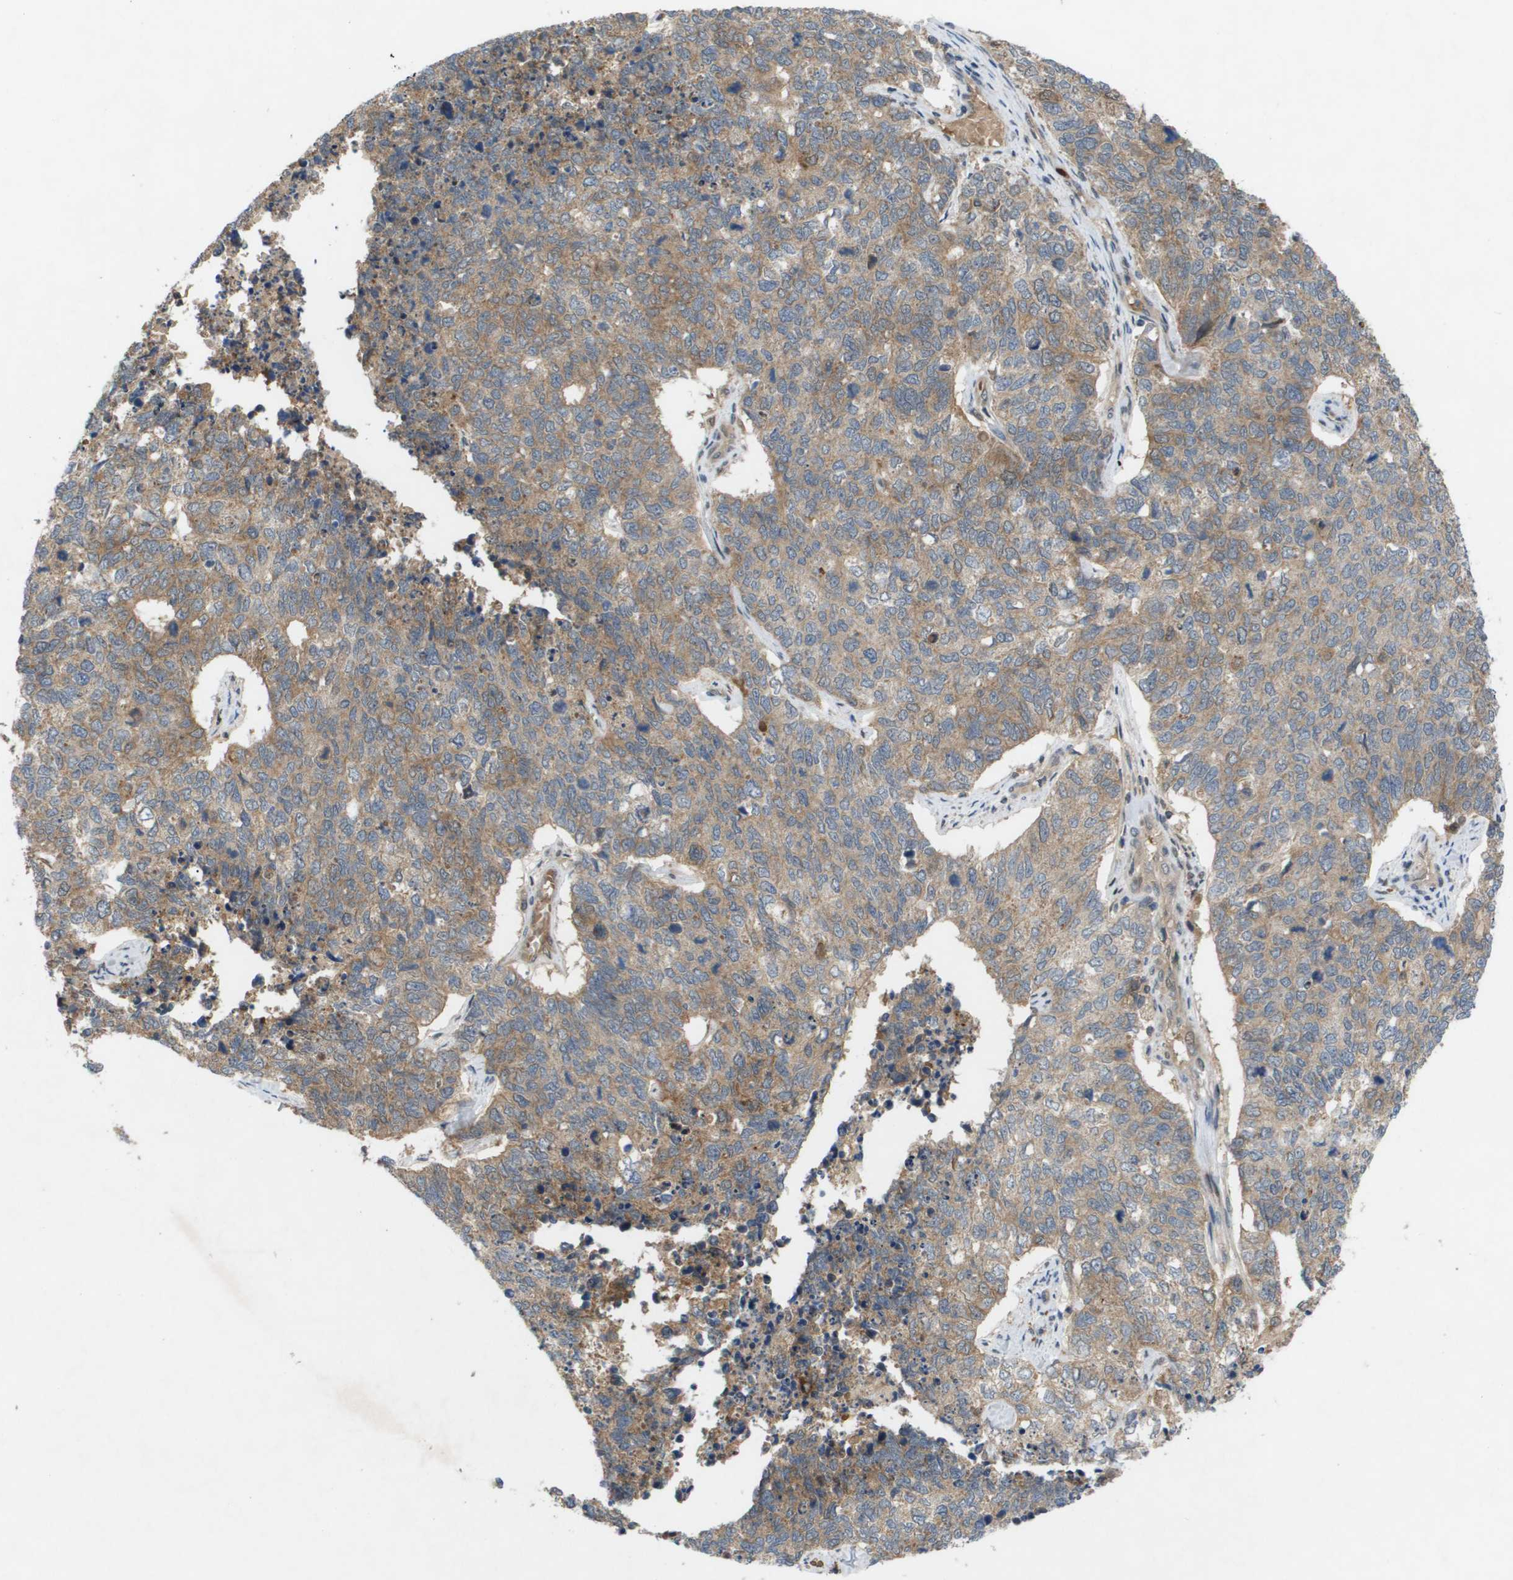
{"staining": {"intensity": "moderate", "quantity": ">75%", "location": "cytoplasmic/membranous"}, "tissue": "cervical cancer", "cell_type": "Tumor cells", "image_type": "cancer", "snomed": [{"axis": "morphology", "description": "Squamous cell carcinoma, NOS"}, {"axis": "topography", "description": "Cervix"}], "caption": "This histopathology image displays immunohistochemistry staining of squamous cell carcinoma (cervical), with medium moderate cytoplasmic/membranous positivity in about >75% of tumor cells.", "gene": "PALD1", "patient": {"sex": "female", "age": 63}}